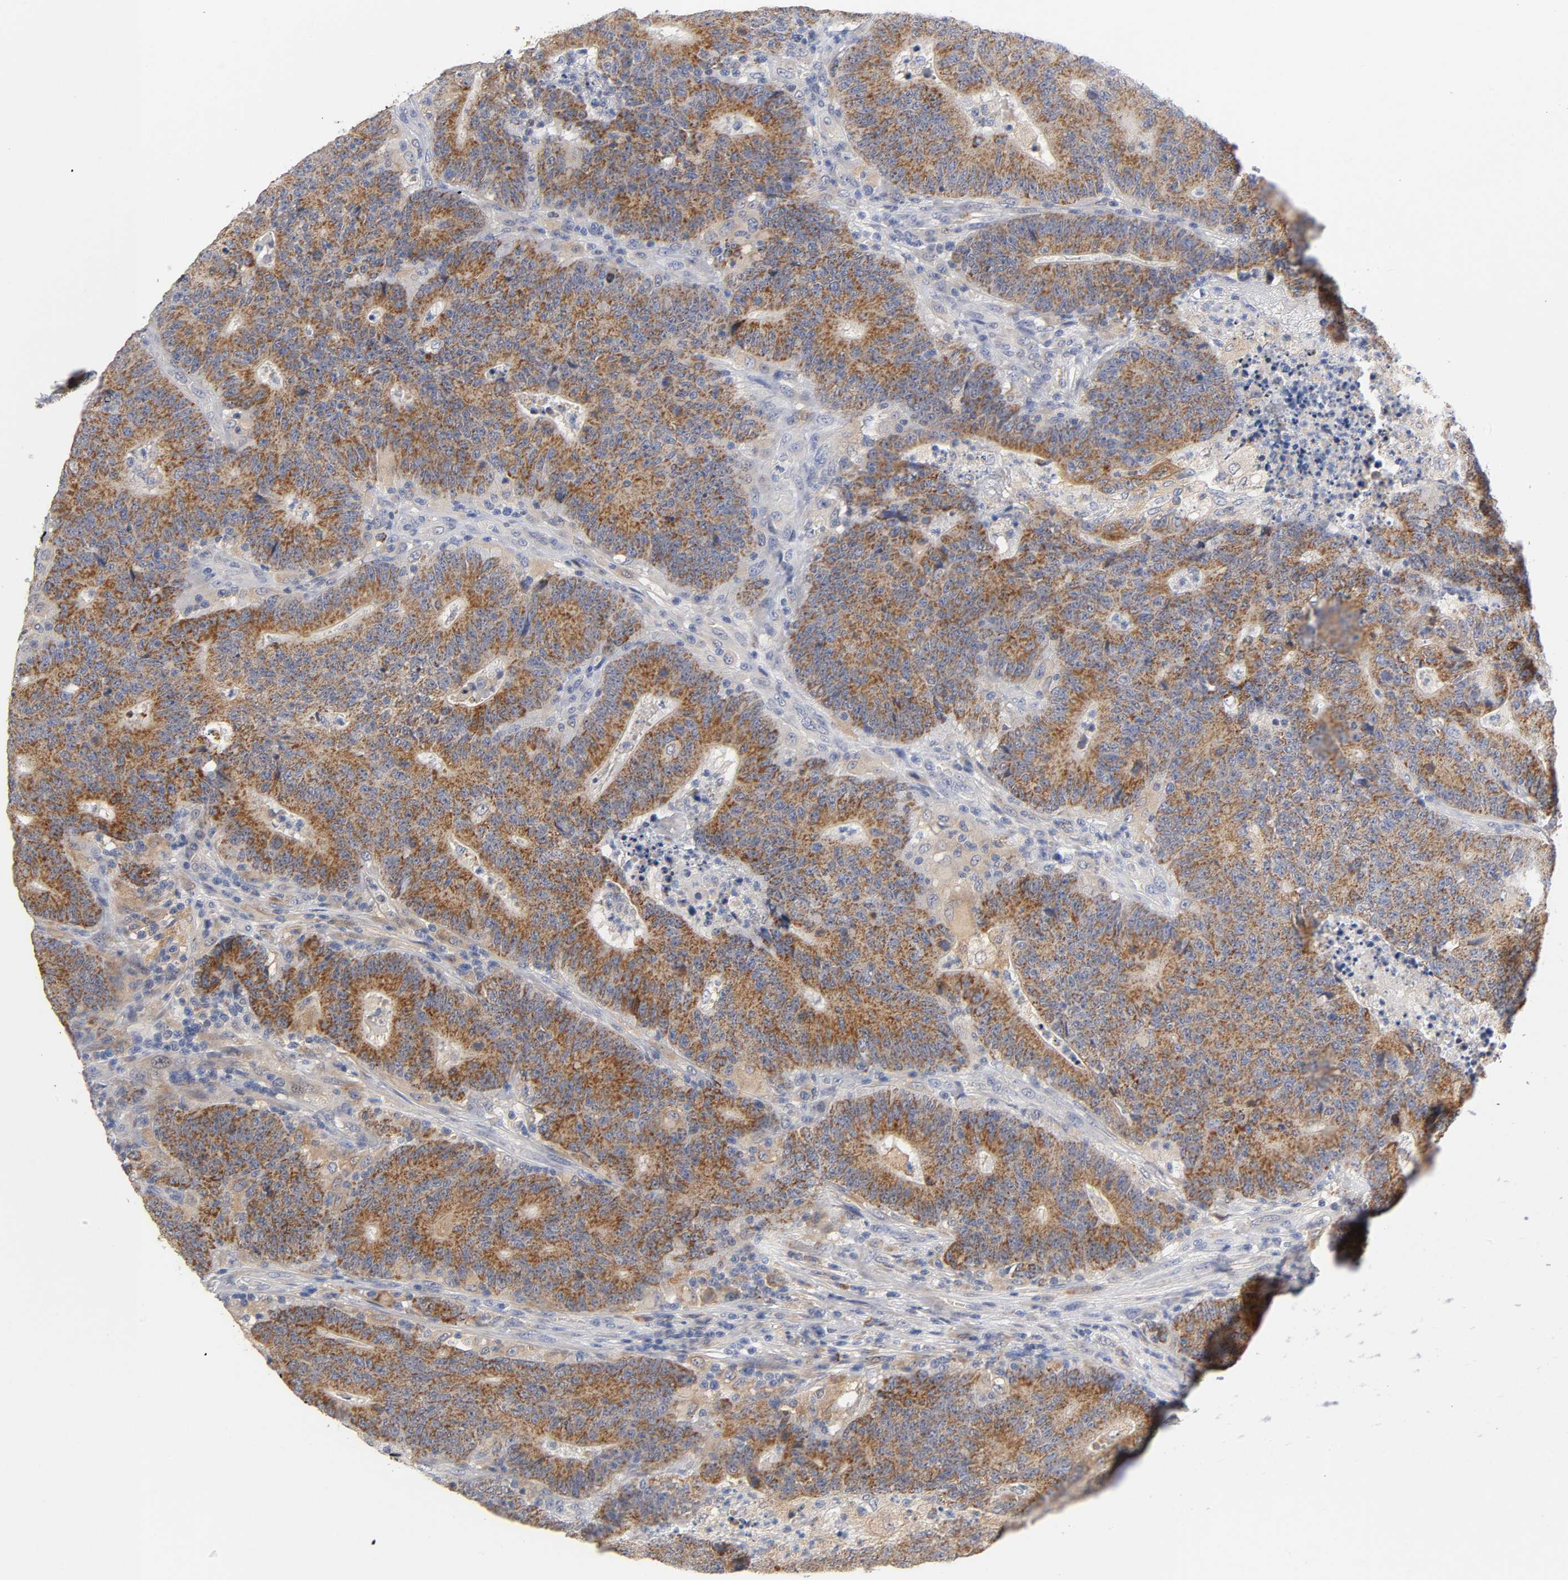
{"staining": {"intensity": "moderate", "quantity": ">75%", "location": "cytoplasmic/membranous"}, "tissue": "colorectal cancer", "cell_type": "Tumor cells", "image_type": "cancer", "snomed": [{"axis": "morphology", "description": "Normal tissue, NOS"}, {"axis": "morphology", "description": "Adenocarcinoma, NOS"}, {"axis": "topography", "description": "Colon"}], "caption": "Colorectal cancer was stained to show a protein in brown. There is medium levels of moderate cytoplasmic/membranous expression in approximately >75% of tumor cells.", "gene": "ISG15", "patient": {"sex": "female", "age": 75}}